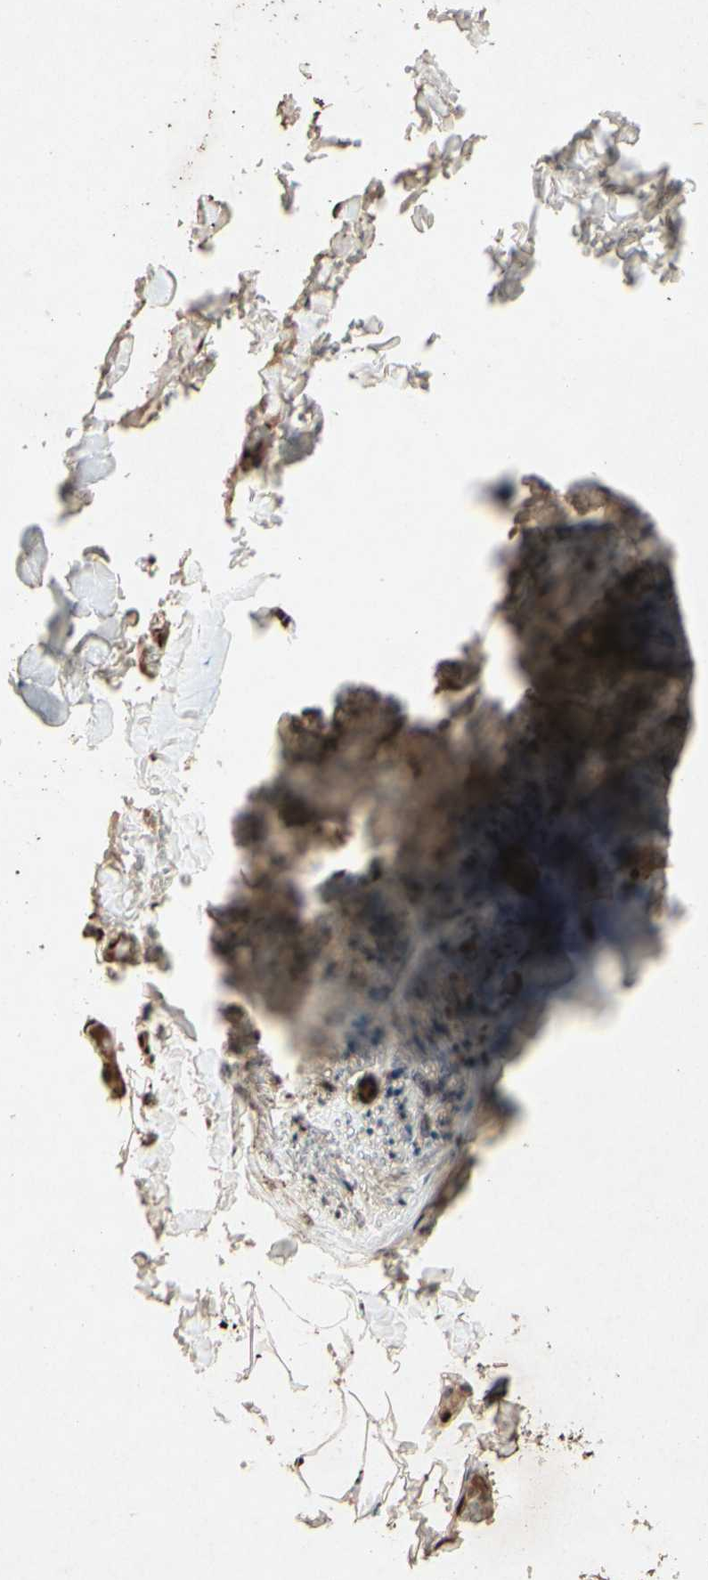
{"staining": {"intensity": "moderate", "quantity": ">75%", "location": "cytoplasmic/membranous,nuclear"}, "tissue": "adipose tissue", "cell_type": "Adipocytes", "image_type": "normal", "snomed": [{"axis": "morphology", "description": "Normal tissue, NOS"}, {"axis": "topography", "description": "Peripheral nerve tissue"}], "caption": "Benign adipose tissue was stained to show a protein in brown. There is medium levels of moderate cytoplasmic/membranous,nuclear staining in approximately >75% of adipocytes. (brown staining indicates protein expression, while blue staining denotes nuclei).", "gene": "PML", "patient": {"sex": "male", "age": 70}}